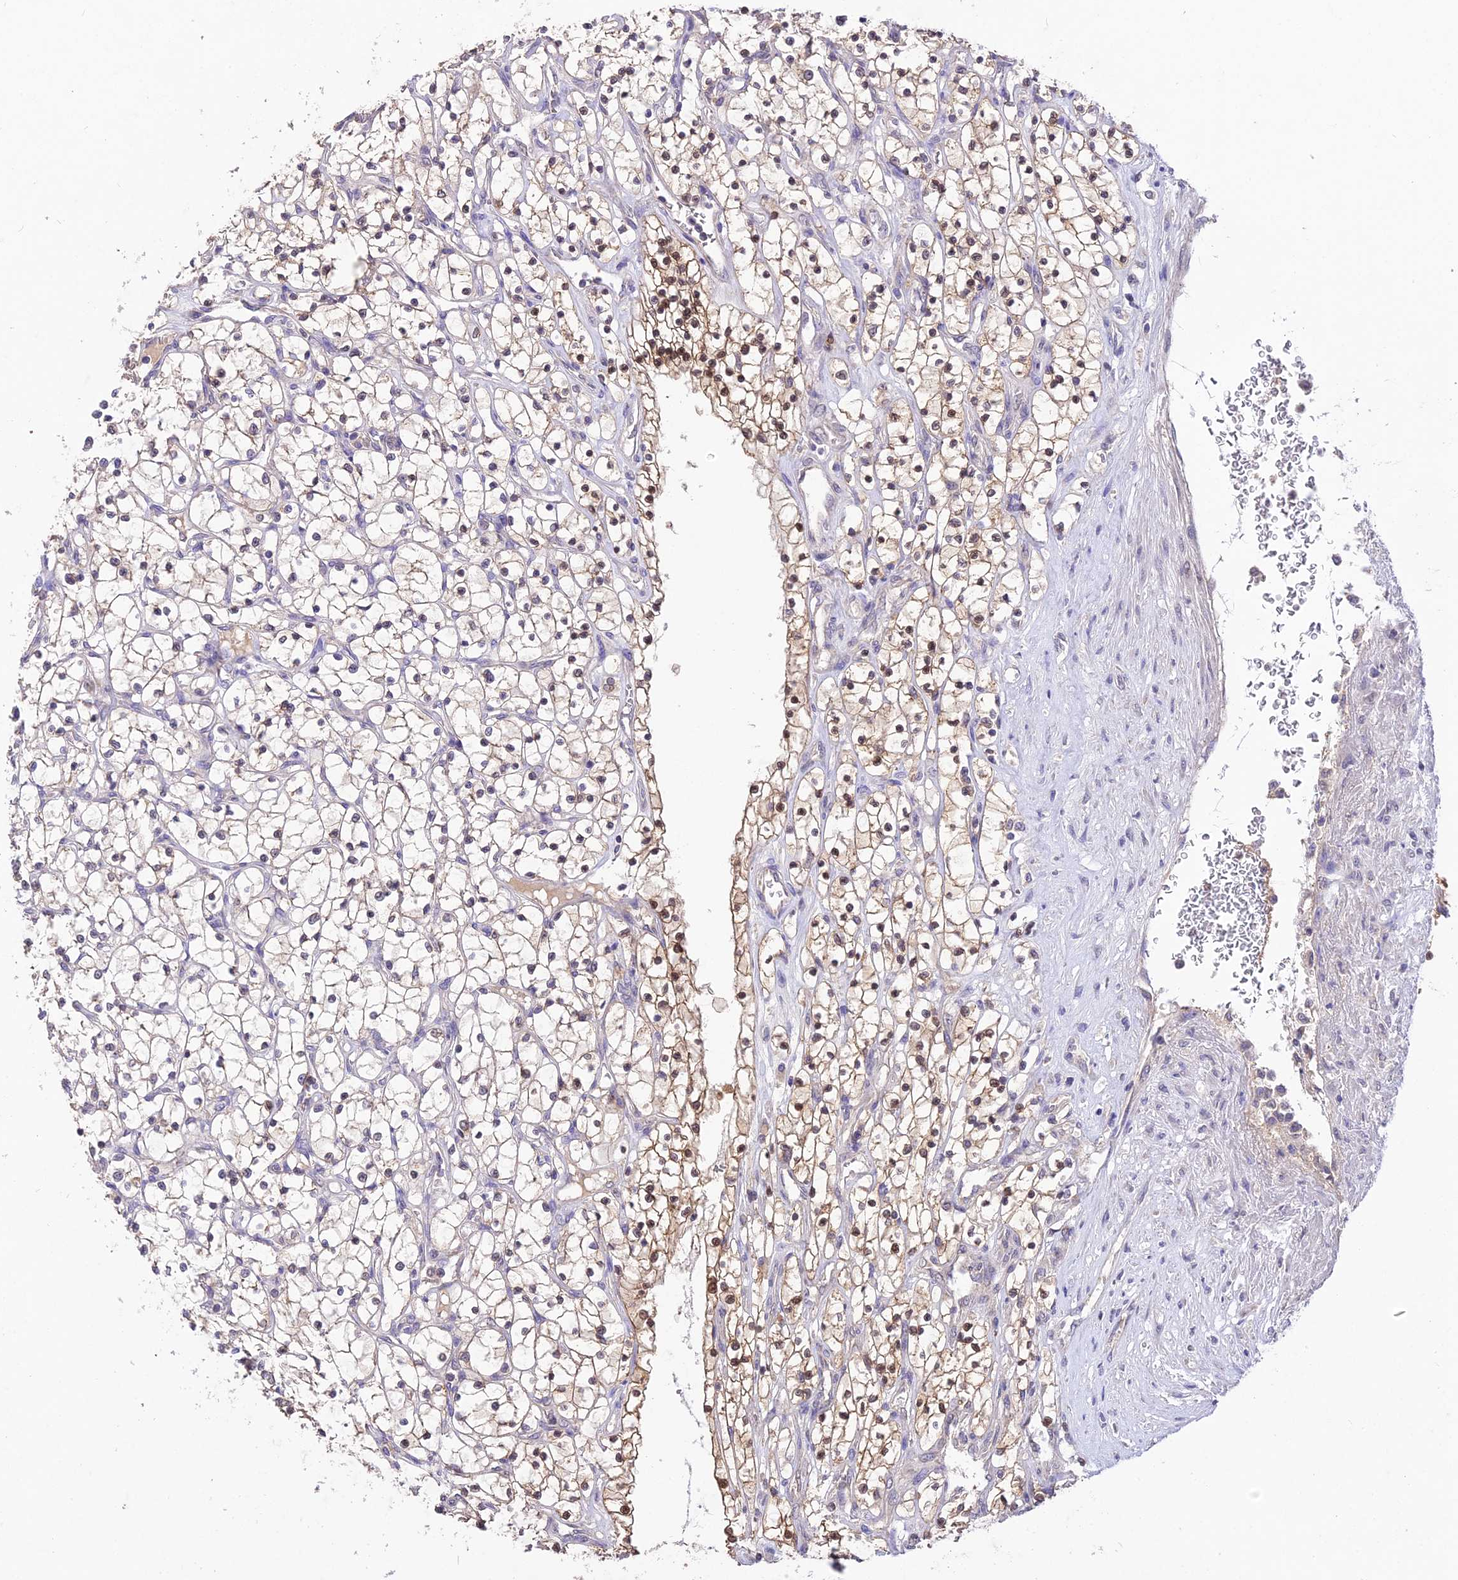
{"staining": {"intensity": "moderate", "quantity": "25%-75%", "location": "cytoplasmic/membranous,nuclear"}, "tissue": "renal cancer", "cell_type": "Tumor cells", "image_type": "cancer", "snomed": [{"axis": "morphology", "description": "Adenocarcinoma, NOS"}, {"axis": "topography", "description": "Kidney"}], "caption": "Immunohistochemistry (IHC) (DAB (3,3'-diaminobenzidine)) staining of human renal cancer (adenocarcinoma) reveals moderate cytoplasmic/membranous and nuclear protein positivity in approximately 25%-75% of tumor cells.", "gene": "PGK1", "patient": {"sex": "female", "age": 69}}